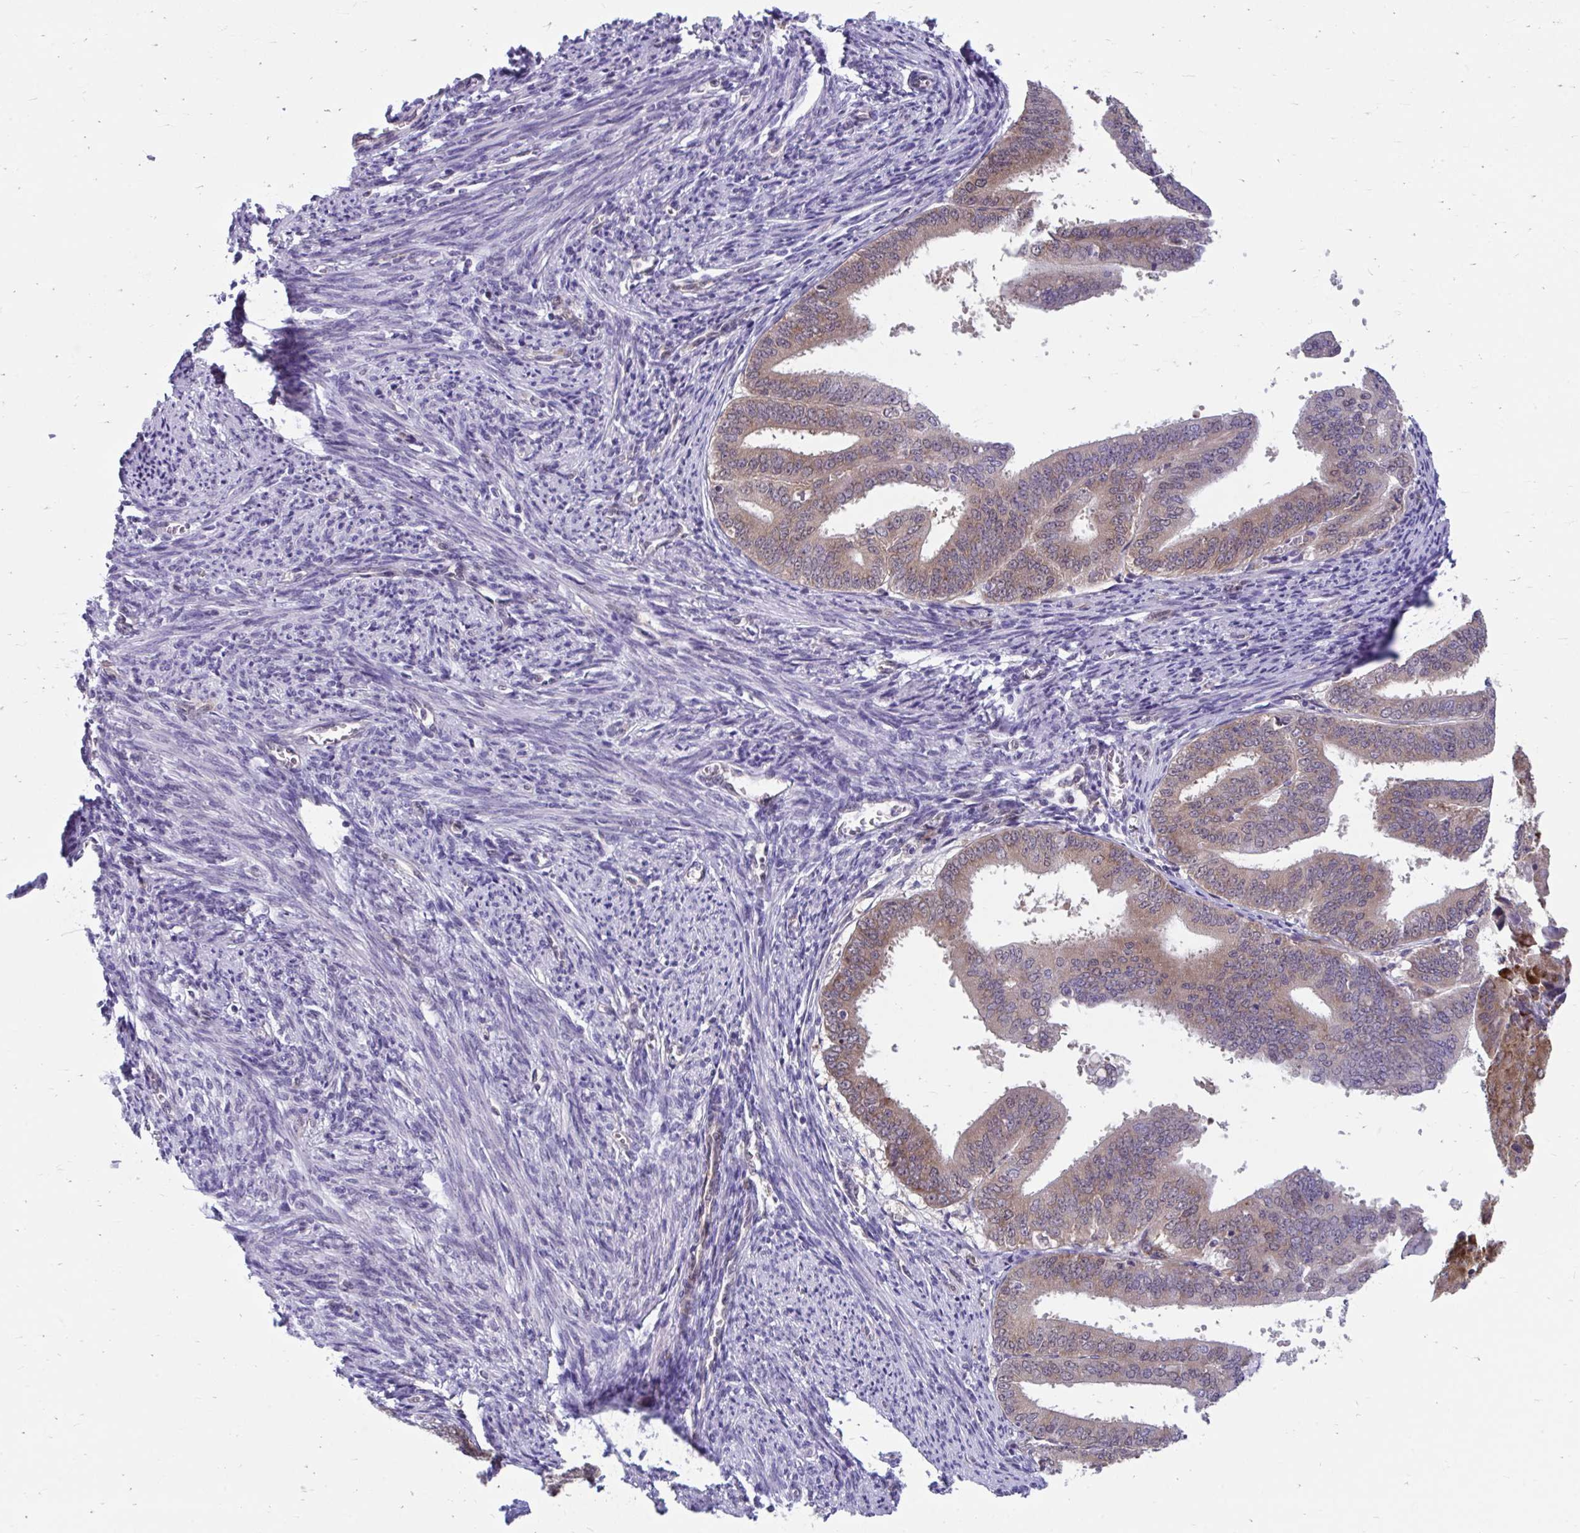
{"staining": {"intensity": "moderate", "quantity": ">75%", "location": "cytoplasmic/membranous"}, "tissue": "endometrial cancer", "cell_type": "Tumor cells", "image_type": "cancer", "snomed": [{"axis": "morphology", "description": "Adenocarcinoma, NOS"}, {"axis": "topography", "description": "Endometrium"}], "caption": "Endometrial cancer stained for a protein exhibits moderate cytoplasmic/membranous positivity in tumor cells.", "gene": "SELENON", "patient": {"sex": "female", "age": 63}}